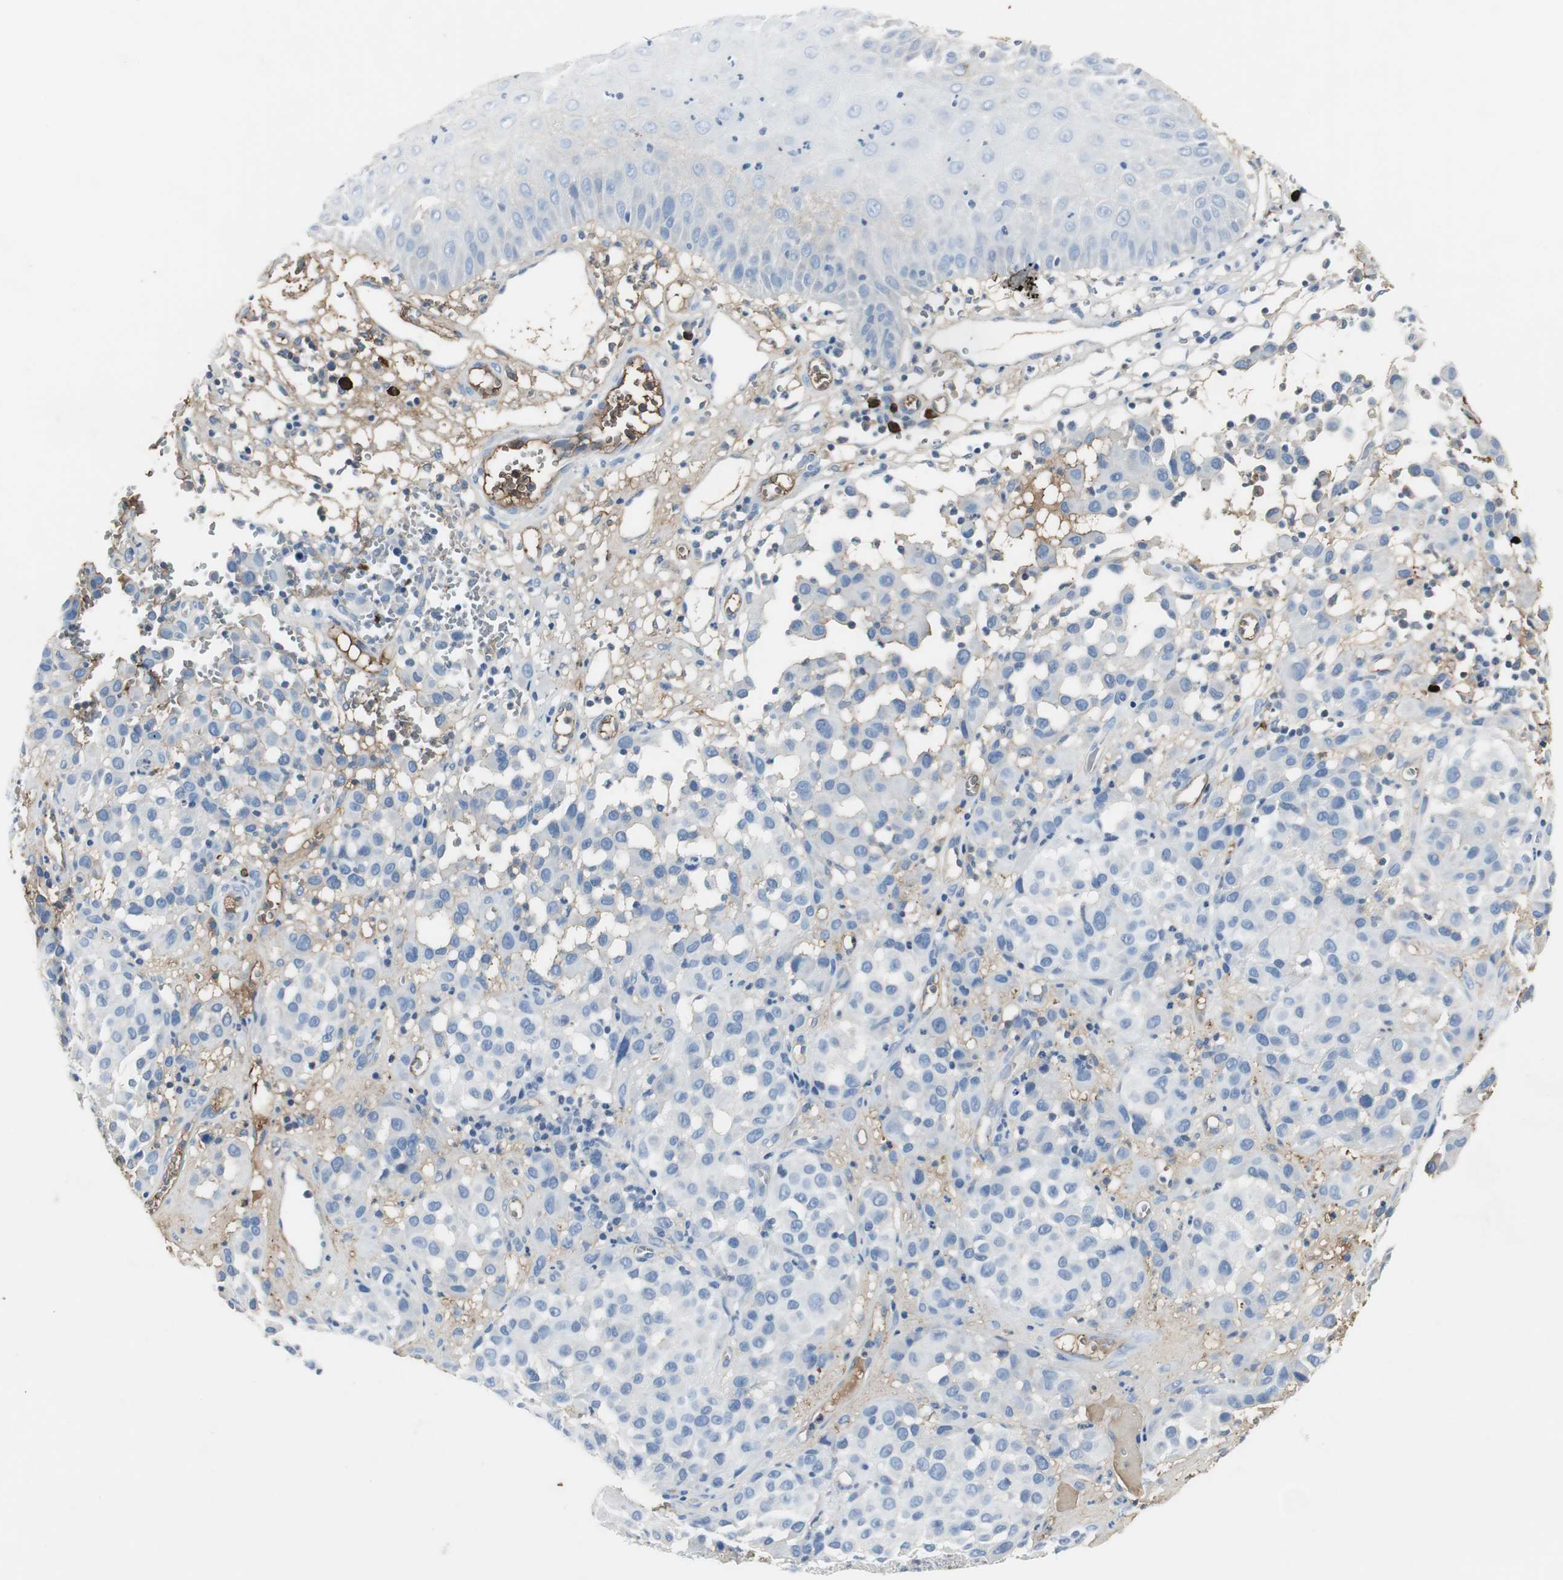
{"staining": {"intensity": "negative", "quantity": "none", "location": "none"}, "tissue": "melanoma", "cell_type": "Tumor cells", "image_type": "cancer", "snomed": [{"axis": "morphology", "description": "Malignant melanoma, NOS"}, {"axis": "topography", "description": "Skin"}], "caption": "A photomicrograph of human melanoma is negative for staining in tumor cells. (Stains: DAB (3,3'-diaminobenzidine) IHC with hematoxylin counter stain, Microscopy: brightfield microscopy at high magnification).", "gene": "IGHA1", "patient": {"sex": "female", "age": 21}}